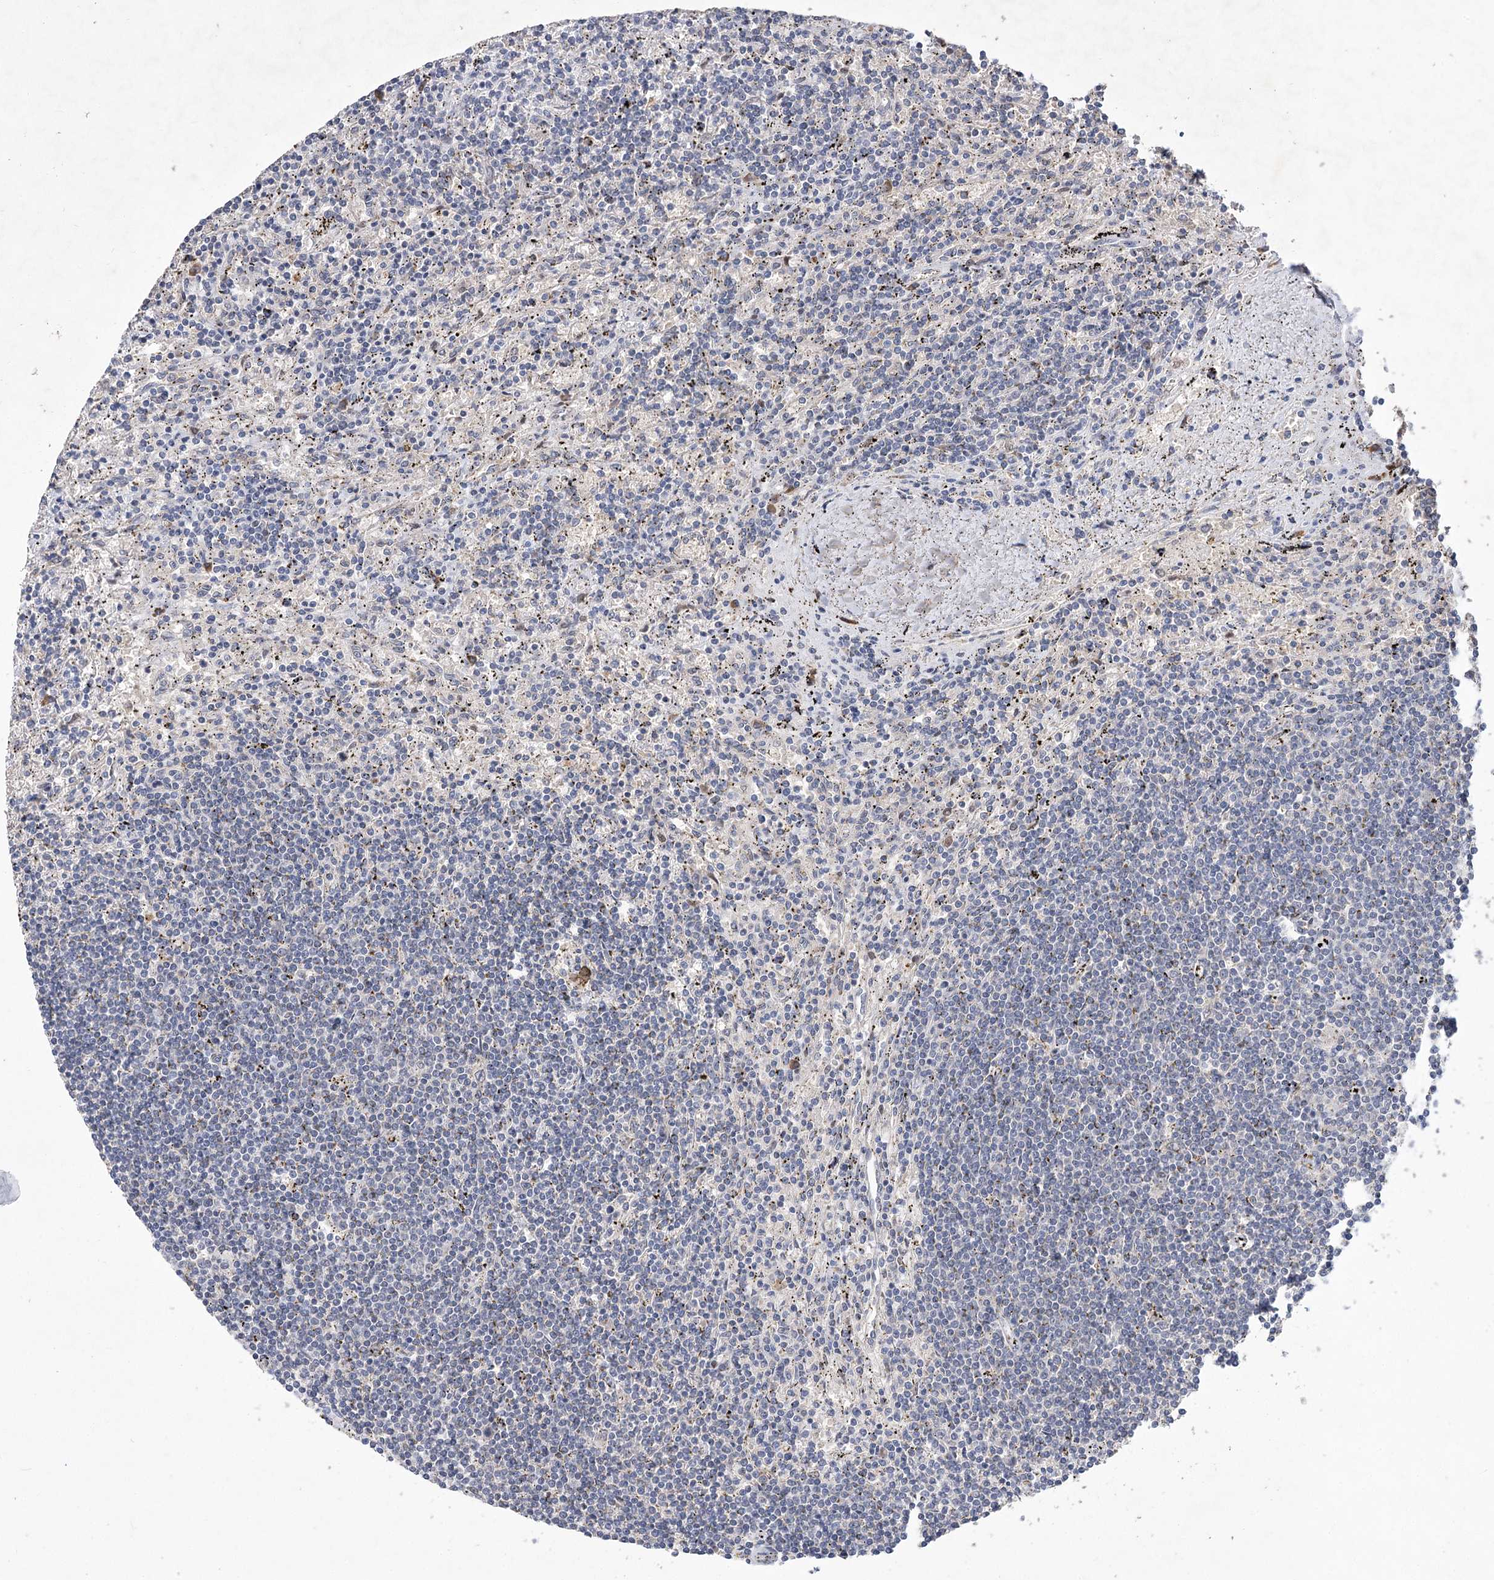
{"staining": {"intensity": "negative", "quantity": "none", "location": "none"}, "tissue": "lymphoma", "cell_type": "Tumor cells", "image_type": "cancer", "snomed": [{"axis": "morphology", "description": "Malignant lymphoma, non-Hodgkin's type, Low grade"}, {"axis": "topography", "description": "Spleen"}], "caption": "High magnification brightfield microscopy of low-grade malignant lymphoma, non-Hodgkin's type stained with DAB (3,3'-diaminobenzidine) (brown) and counterstained with hematoxylin (blue): tumor cells show no significant positivity.", "gene": "GCNT4", "patient": {"sex": "male", "age": 76}}